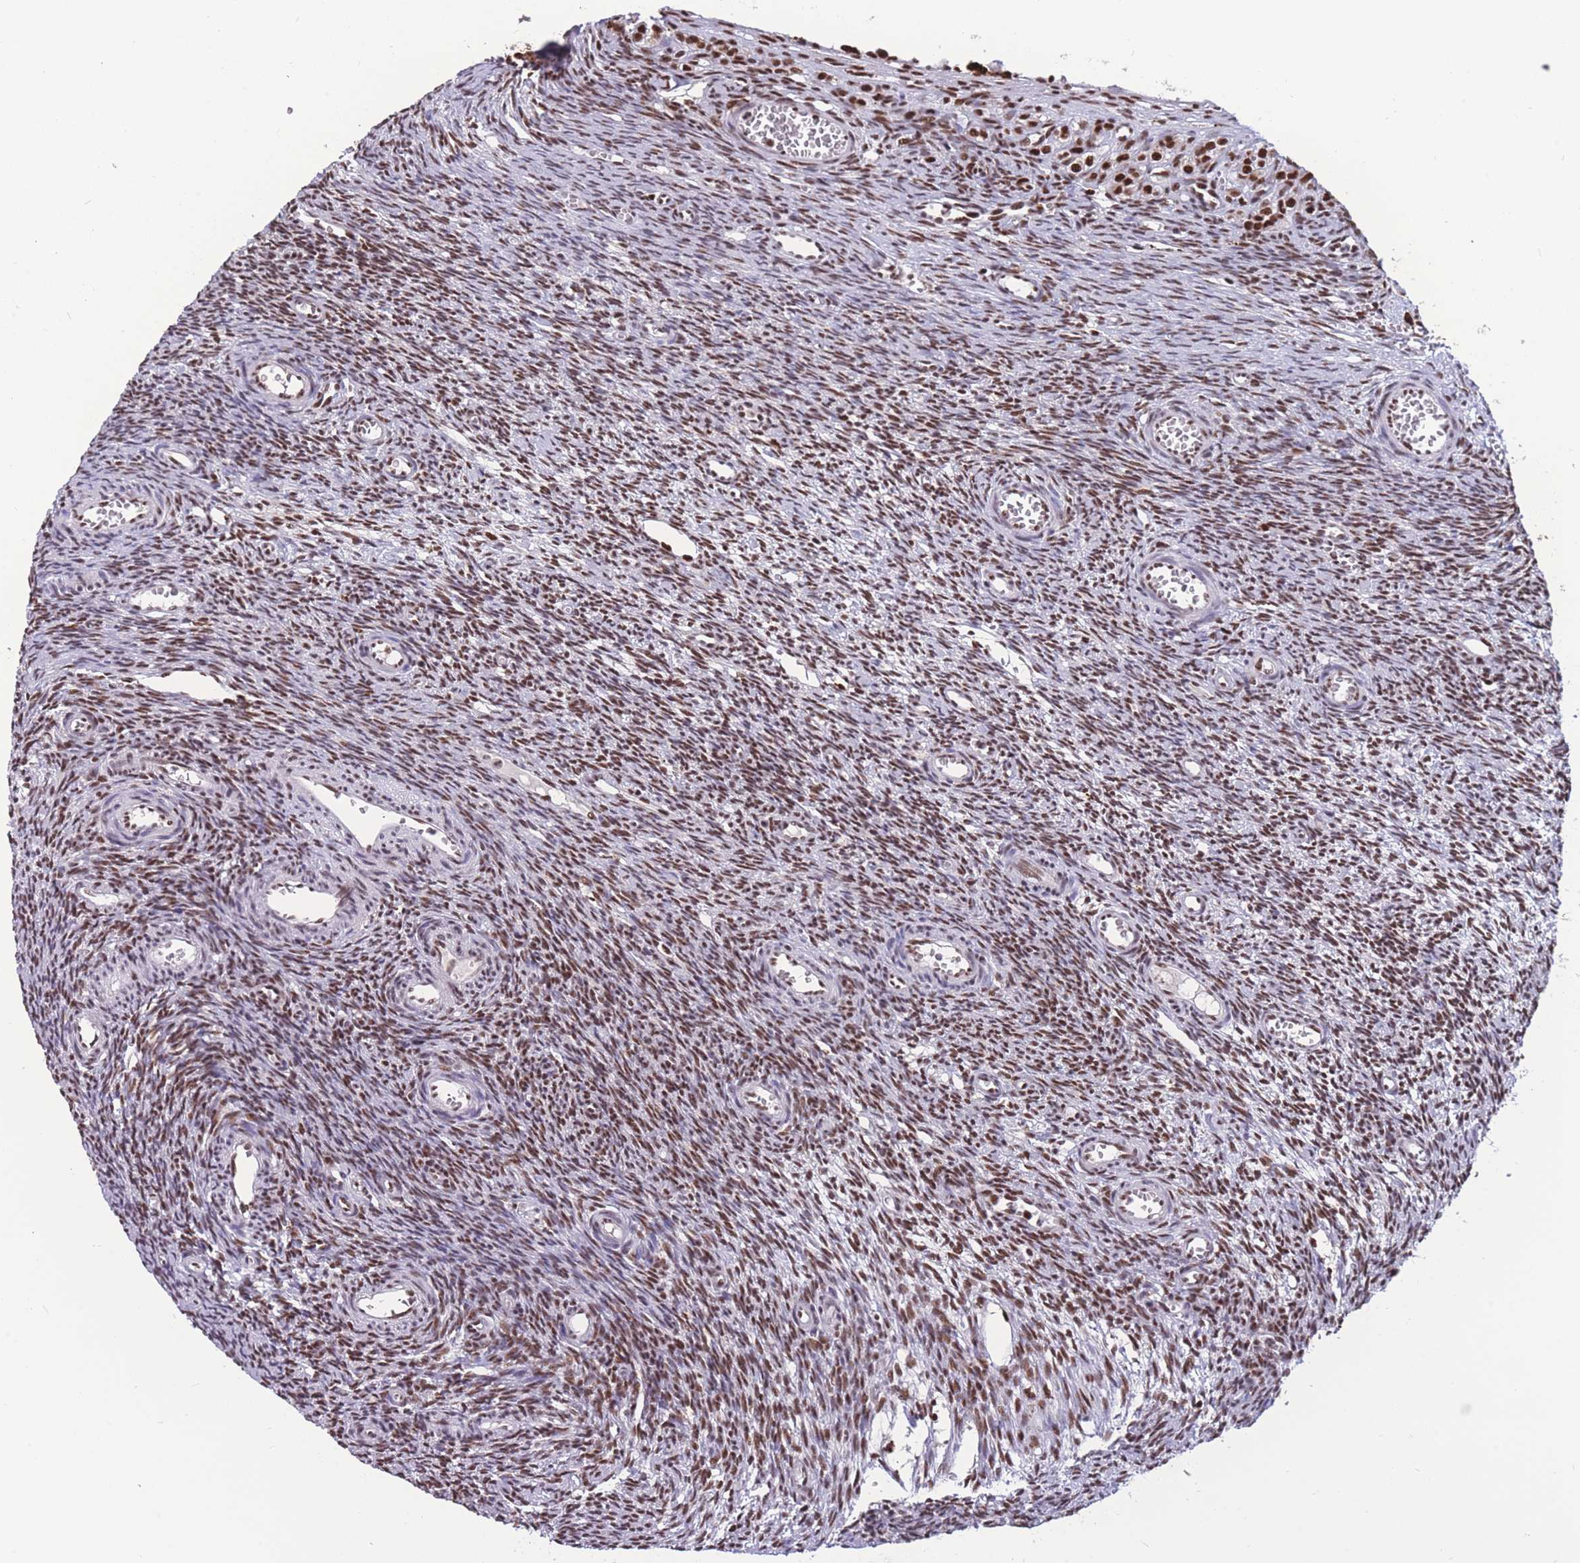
{"staining": {"intensity": "moderate", "quantity": ">75%", "location": "nuclear"}, "tissue": "ovary", "cell_type": "Ovarian stroma cells", "image_type": "normal", "snomed": [{"axis": "morphology", "description": "Normal tissue, NOS"}, {"axis": "topography", "description": "Ovary"}], "caption": "Protein expression analysis of unremarkable ovary reveals moderate nuclear expression in about >75% of ovarian stroma cells.", "gene": "PRPF19", "patient": {"sex": "female", "age": 39}}